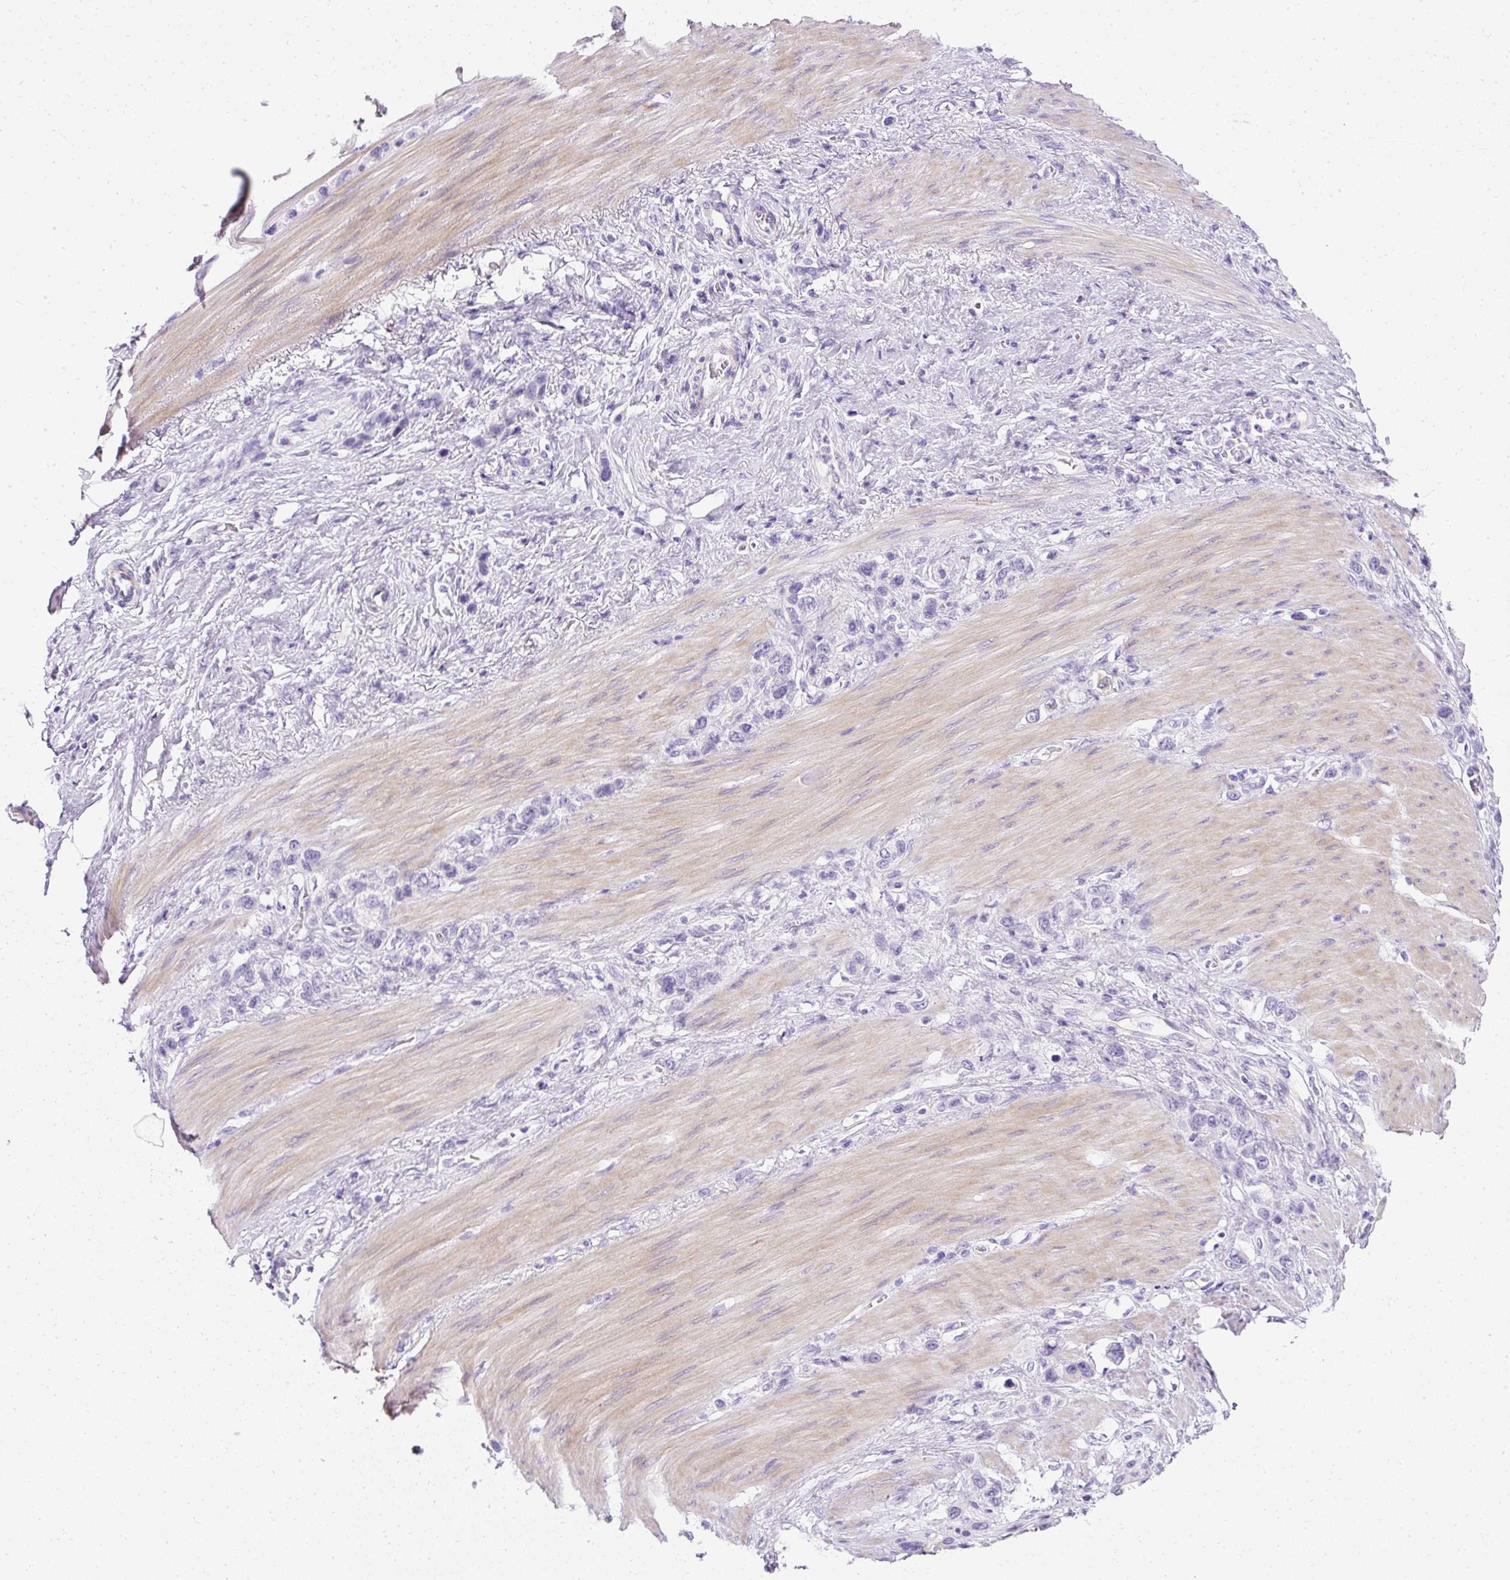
{"staining": {"intensity": "negative", "quantity": "none", "location": "none"}, "tissue": "stomach cancer", "cell_type": "Tumor cells", "image_type": "cancer", "snomed": [{"axis": "morphology", "description": "Adenocarcinoma, NOS"}, {"axis": "morphology", "description": "Adenocarcinoma, High grade"}, {"axis": "topography", "description": "Stomach, upper"}, {"axis": "topography", "description": "Stomach, lower"}], "caption": "Immunohistochemical staining of human adenocarcinoma (stomach) displays no significant expression in tumor cells.", "gene": "C2CD4C", "patient": {"sex": "female", "age": 65}}